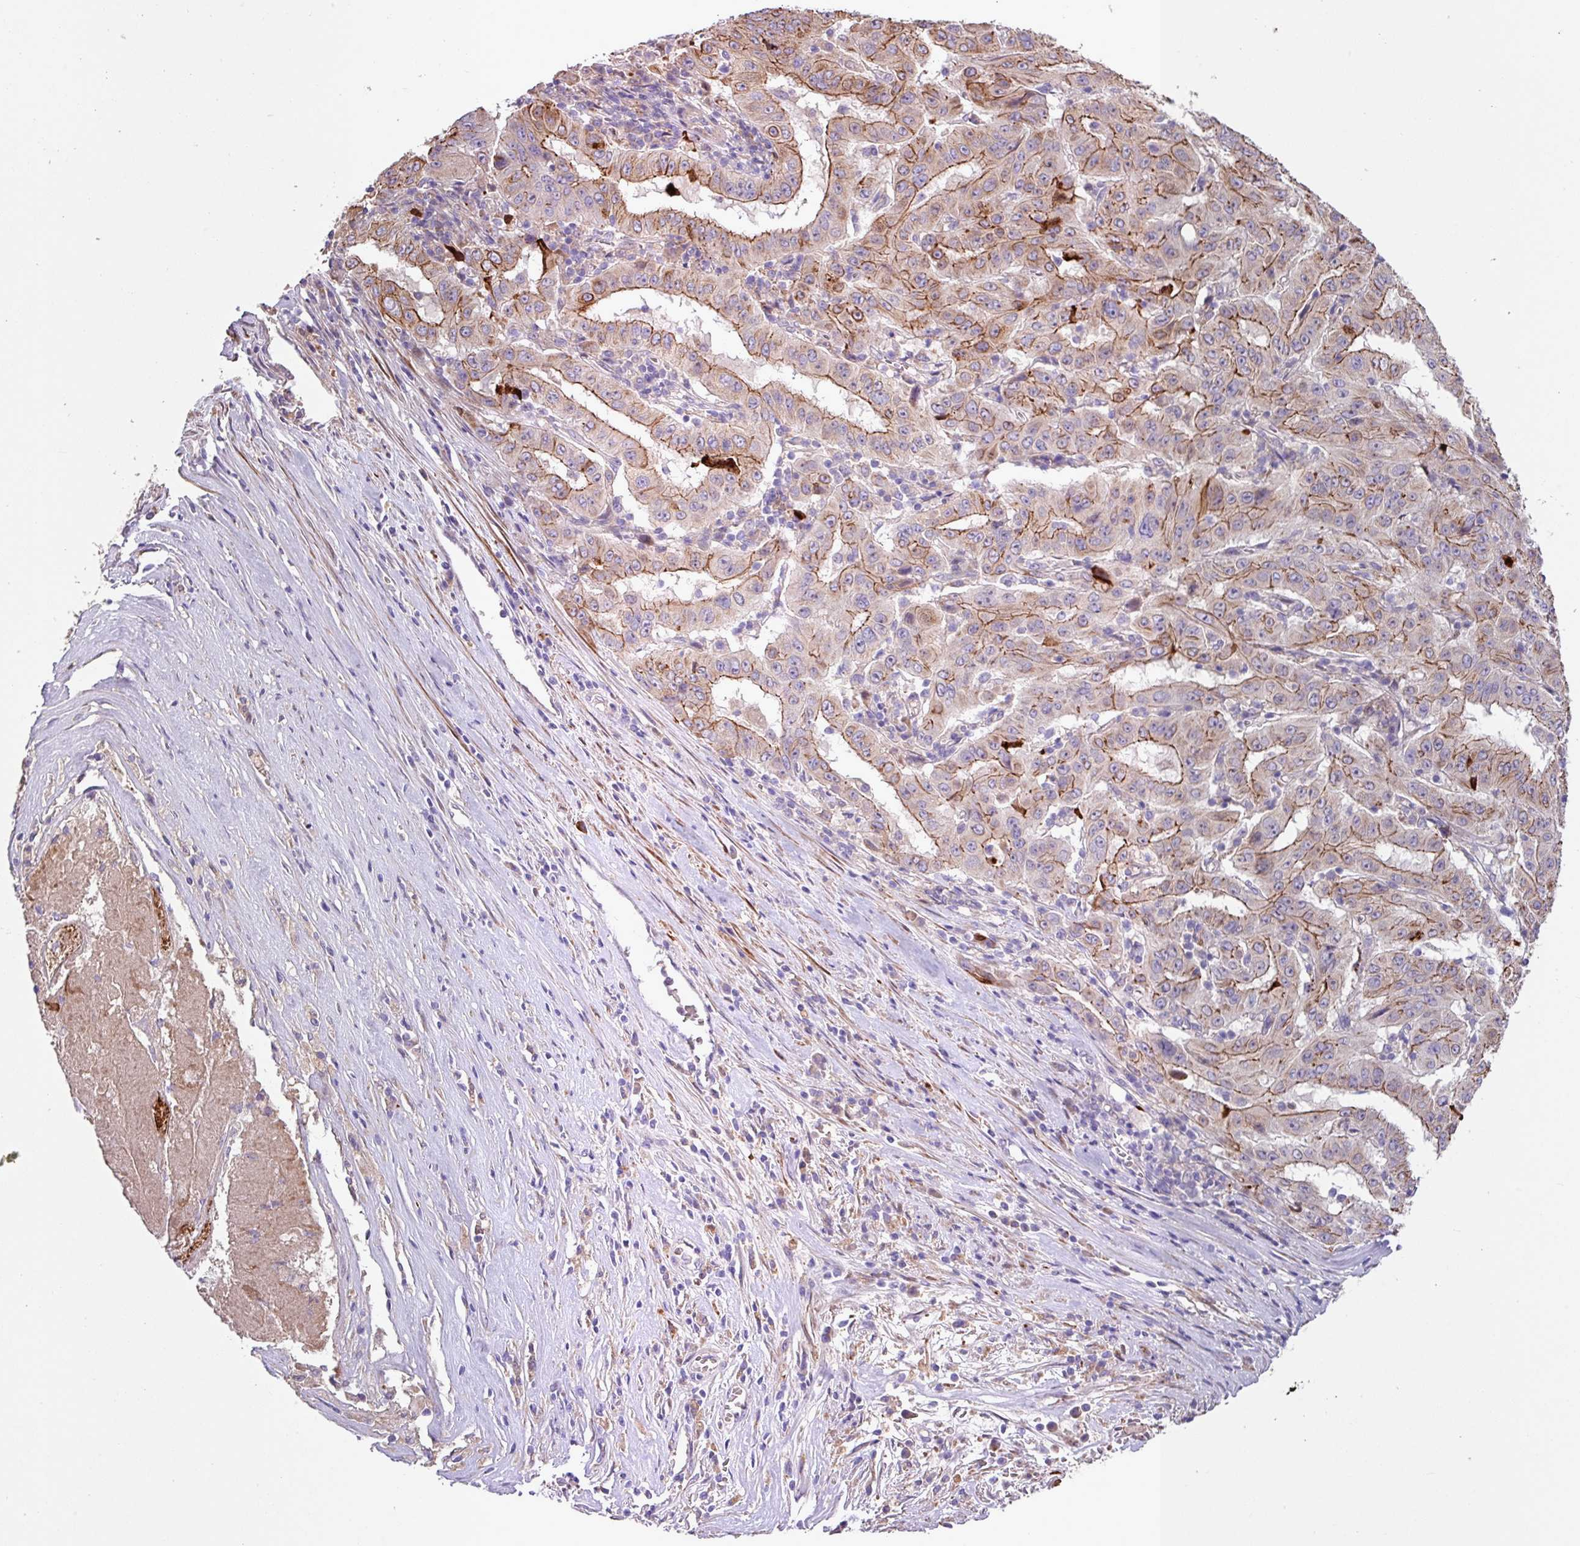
{"staining": {"intensity": "strong", "quantity": "25%-75%", "location": "cytoplasmic/membranous"}, "tissue": "pancreatic cancer", "cell_type": "Tumor cells", "image_type": "cancer", "snomed": [{"axis": "morphology", "description": "Adenocarcinoma, NOS"}, {"axis": "topography", "description": "Pancreas"}], "caption": "A high-resolution photomicrograph shows immunohistochemistry staining of pancreatic cancer (adenocarcinoma), which shows strong cytoplasmic/membranous staining in about 25%-75% of tumor cells.", "gene": "IQCJ", "patient": {"sex": "male", "age": 63}}